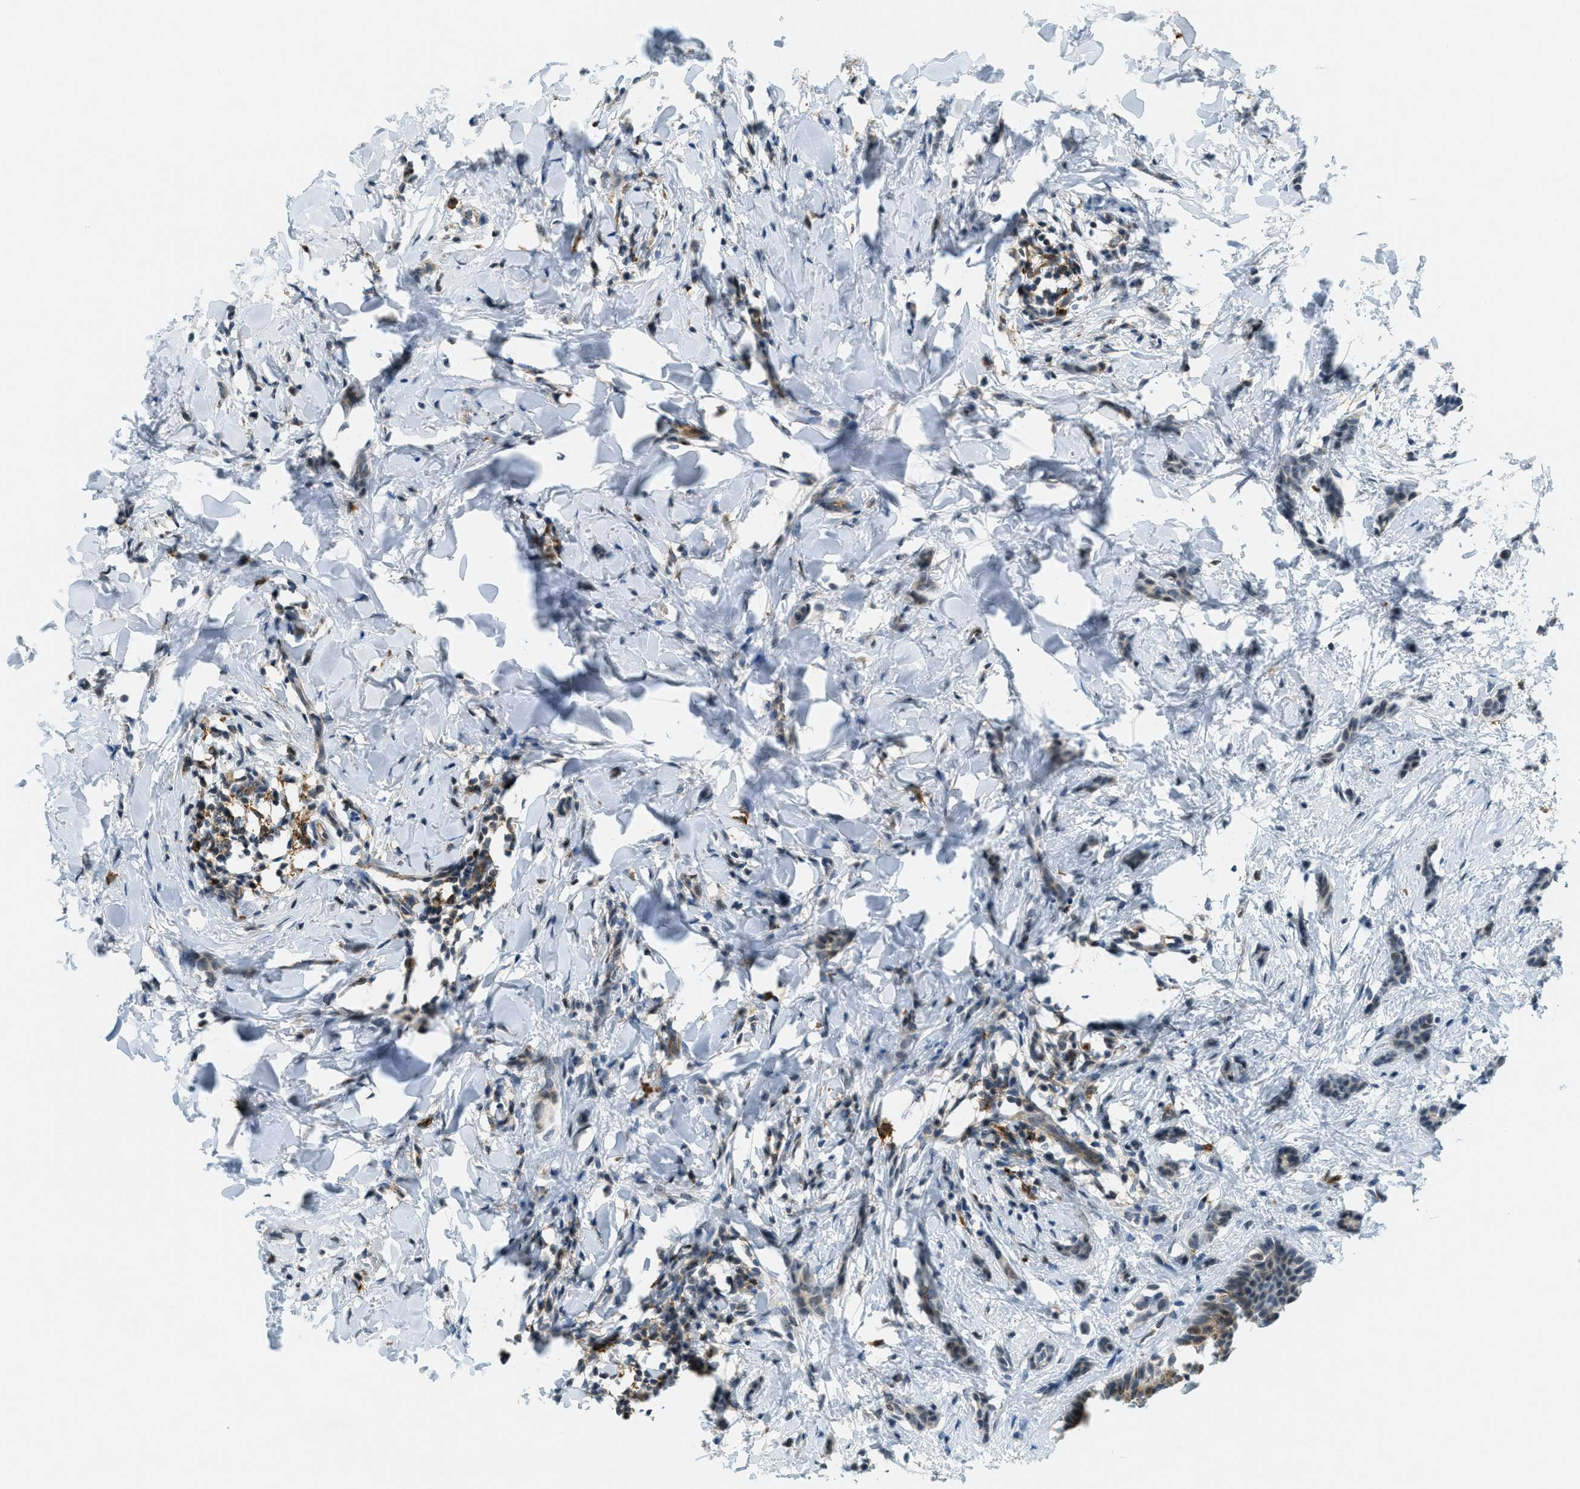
{"staining": {"intensity": "weak", "quantity": "25%-75%", "location": "cytoplasmic/membranous"}, "tissue": "breast cancer", "cell_type": "Tumor cells", "image_type": "cancer", "snomed": [{"axis": "morphology", "description": "Lobular carcinoma"}, {"axis": "topography", "description": "Skin"}, {"axis": "topography", "description": "Breast"}], "caption": "An immunohistochemistry micrograph of tumor tissue is shown. Protein staining in brown labels weak cytoplasmic/membranous positivity in breast cancer within tumor cells.", "gene": "FYN", "patient": {"sex": "female", "age": 46}}